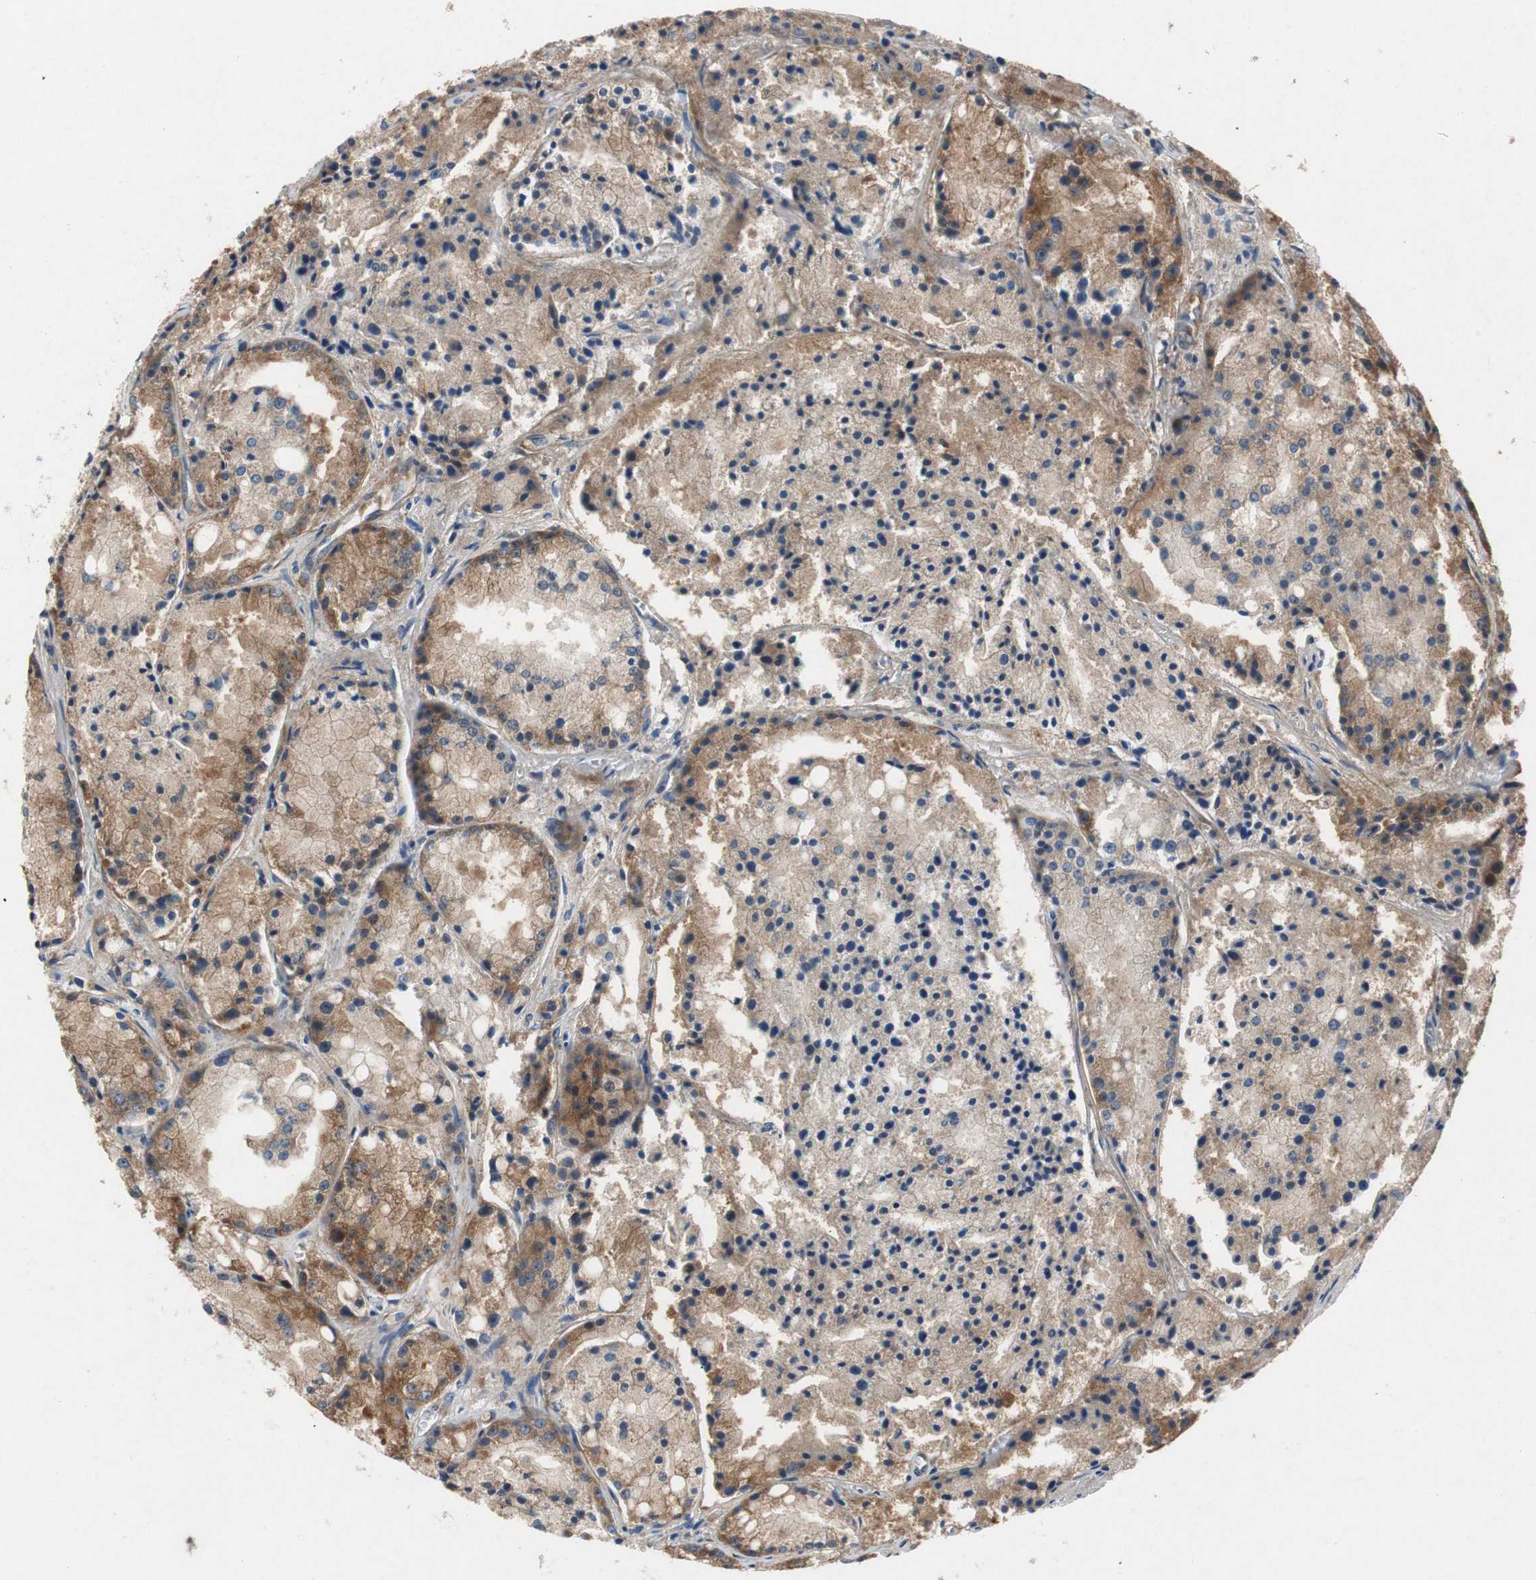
{"staining": {"intensity": "moderate", "quantity": ">75%", "location": "cytoplasmic/membranous"}, "tissue": "prostate cancer", "cell_type": "Tumor cells", "image_type": "cancer", "snomed": [{"axis": "morphology", "description": "Adenocarcinoma, Low grade"}, {"axis": "topography", "description": "Prostate"}], "caption": "Moderate cytoplasmic/membranous positivity for a protein is identified in approximately >75% of tumor cells of prostate adenocarcinoma (low-grade) using immunohistochemistry (IHC).", "gene": "RPL35", "patient": {"sex": "male", "age": 64}}